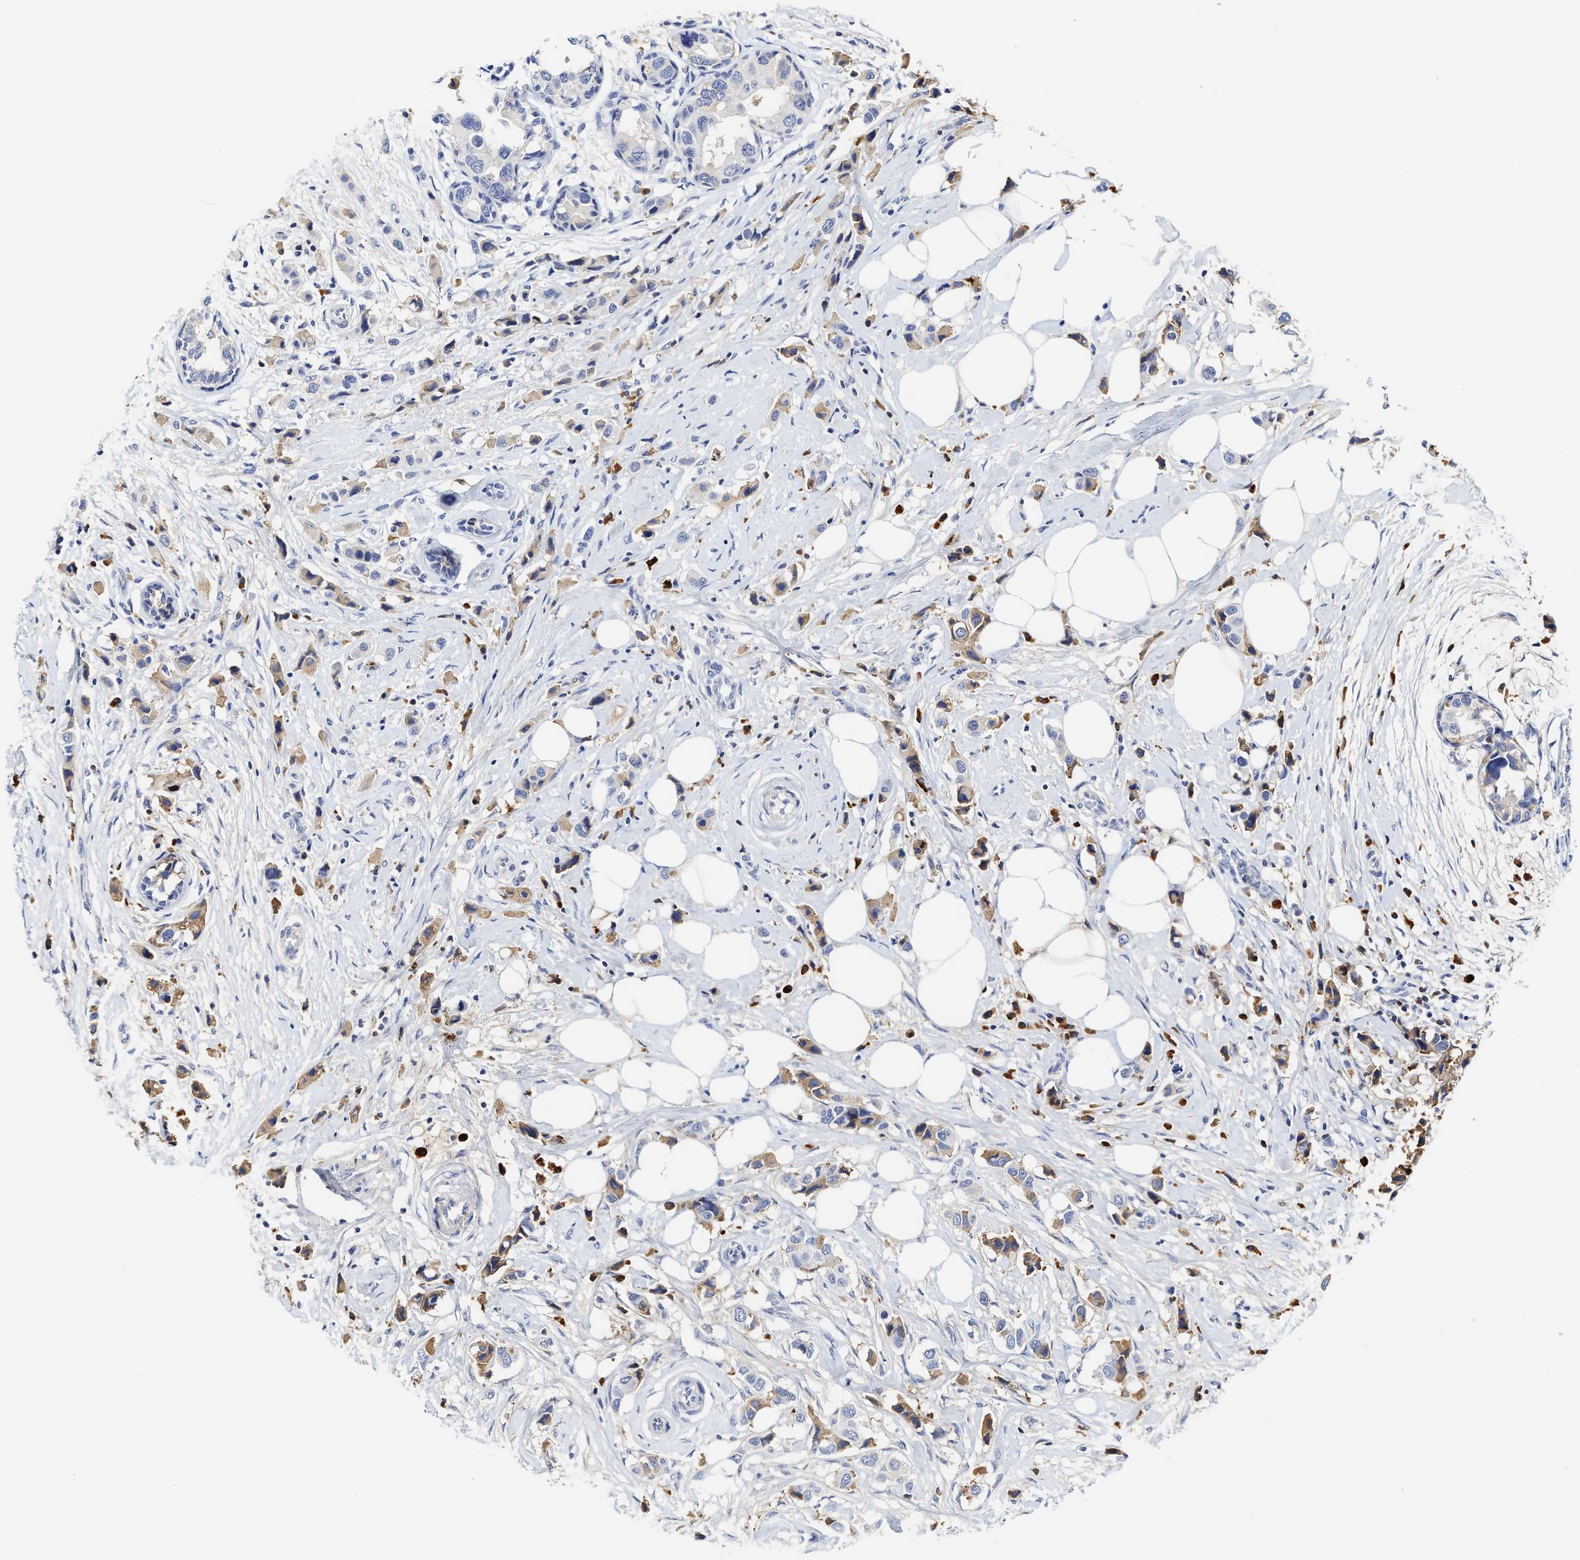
{"staining": {"intensity": "negative", "quantity": "none", "location": "none"}, "tissue": "breast cancer", "cell_type": "Tumor cells", "image_type": "cancer", "snomed": [{"axis": "morphology", "description": "Normal tissue, NOS"}, {"axis": "morphology", "description": "Duct carcinoma"}, {"axis": "topography", "description": "Breast"}], "caption": "High magnification brightfield microscopy of breast cancer stained with DAB (brown) and counterstained with hematoxylin (blue): tumor cells show no significant positivity. (Immunohistochemistry (ihc), brightfield microscopy, high magnification).", "gene": "C2", "patient": {"sex": "female", "age": 50}}